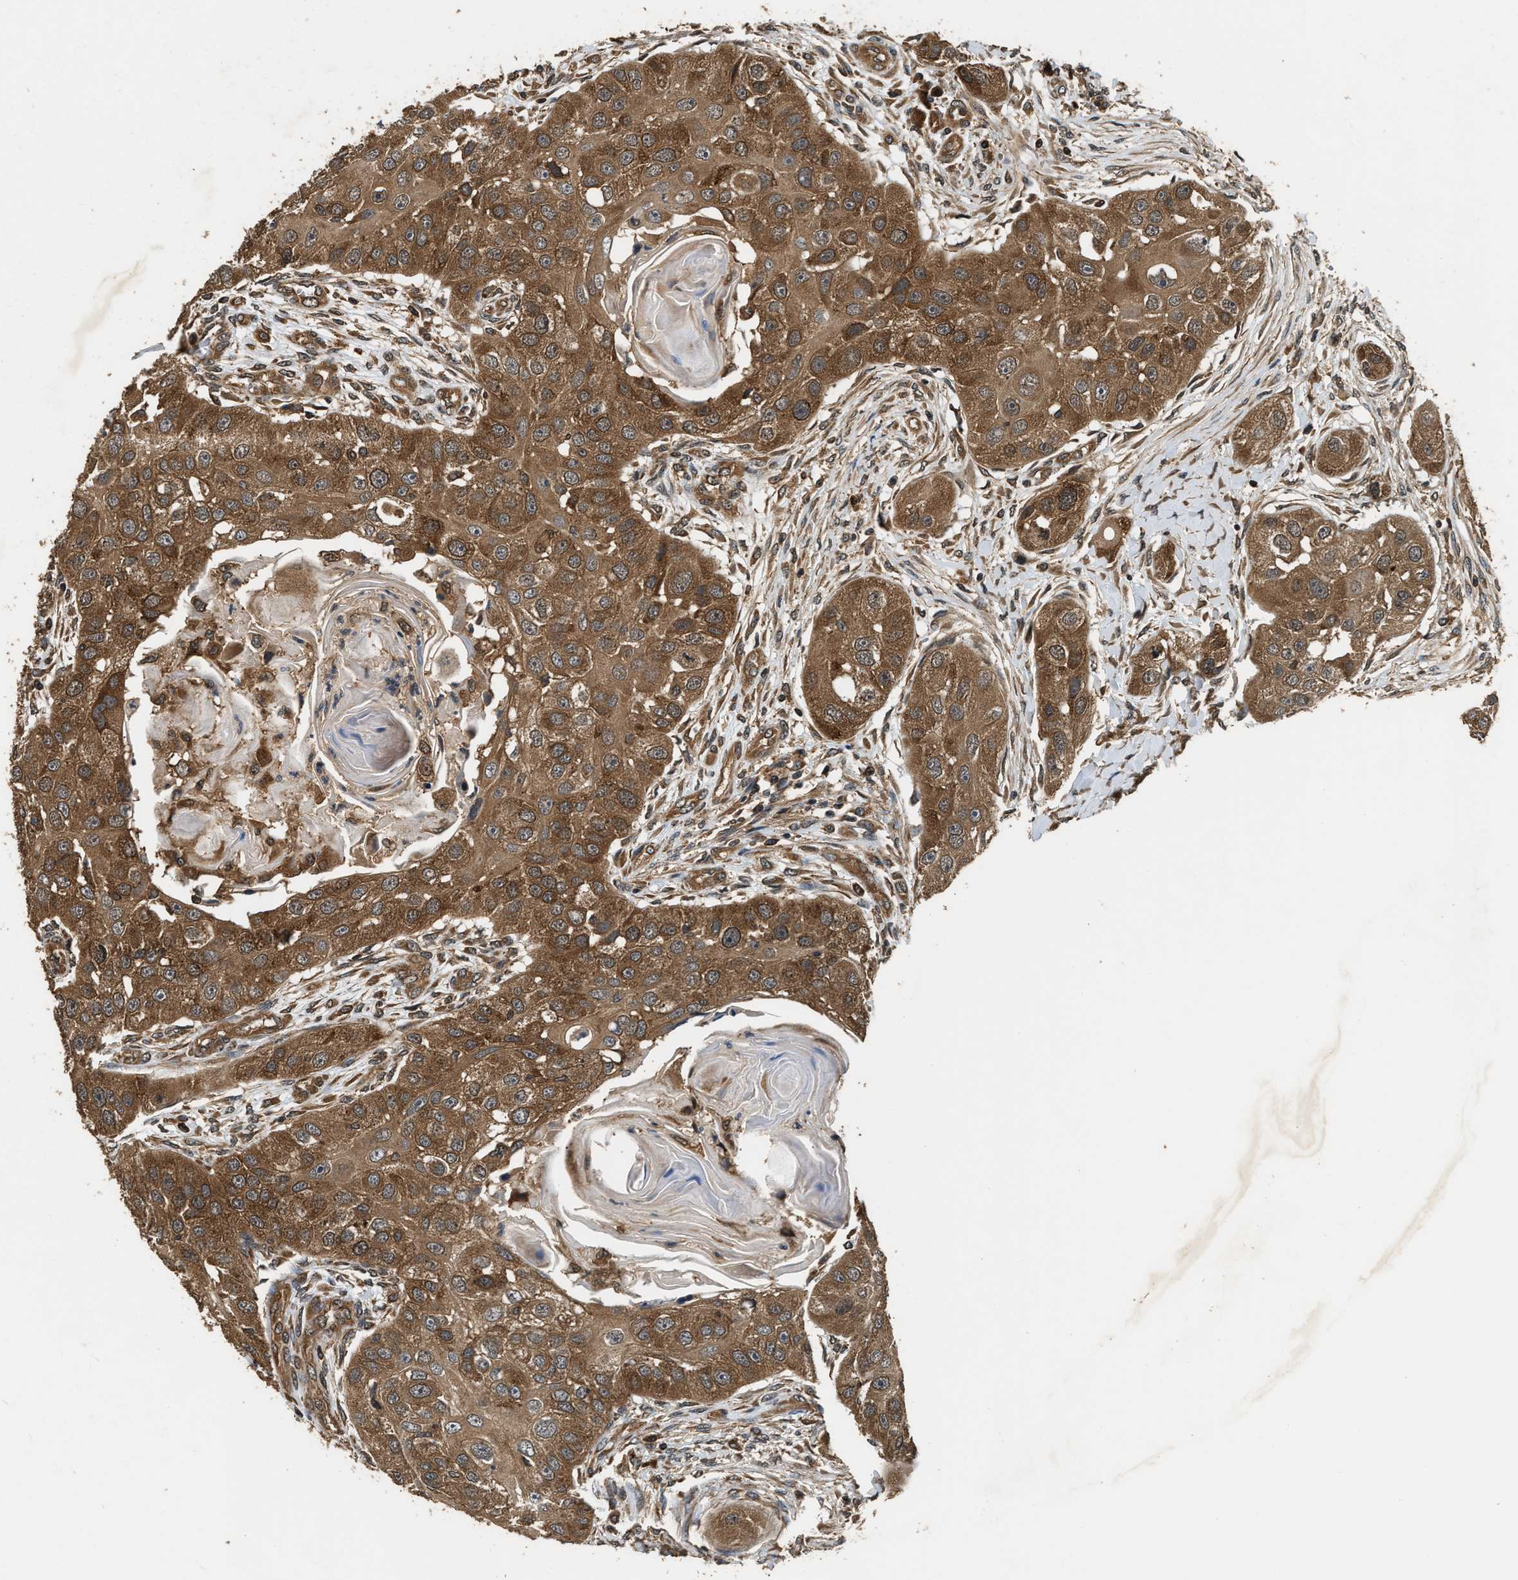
{"staining": {"intensity": "strong", "quantity": ">75%", "location": "cytoplasmic/membranous"}, "tissue": "head and neck cancer", "cell_type": "Tumor cells", "image_type": "cancer", "snomed": [{"axis": "morphology", "description": "Normal tissue, NOS"}, {"axis": "morphology", "description": "Squamous cell carcinoma, NOS"}, {"axis": "topography", "description": "Skeletal muscle"}, {"axis": "topography", "description": "Head-Neck"}], "caption": "Protein staining shows strong cytoplasmic/membranous expression in about >75% of tumor cells in head and neck cancer. (IHC, brightfield microscopy, high magnification).", "gene": "DNAJC2", "patient": {"sex": "male", "age": 51}}